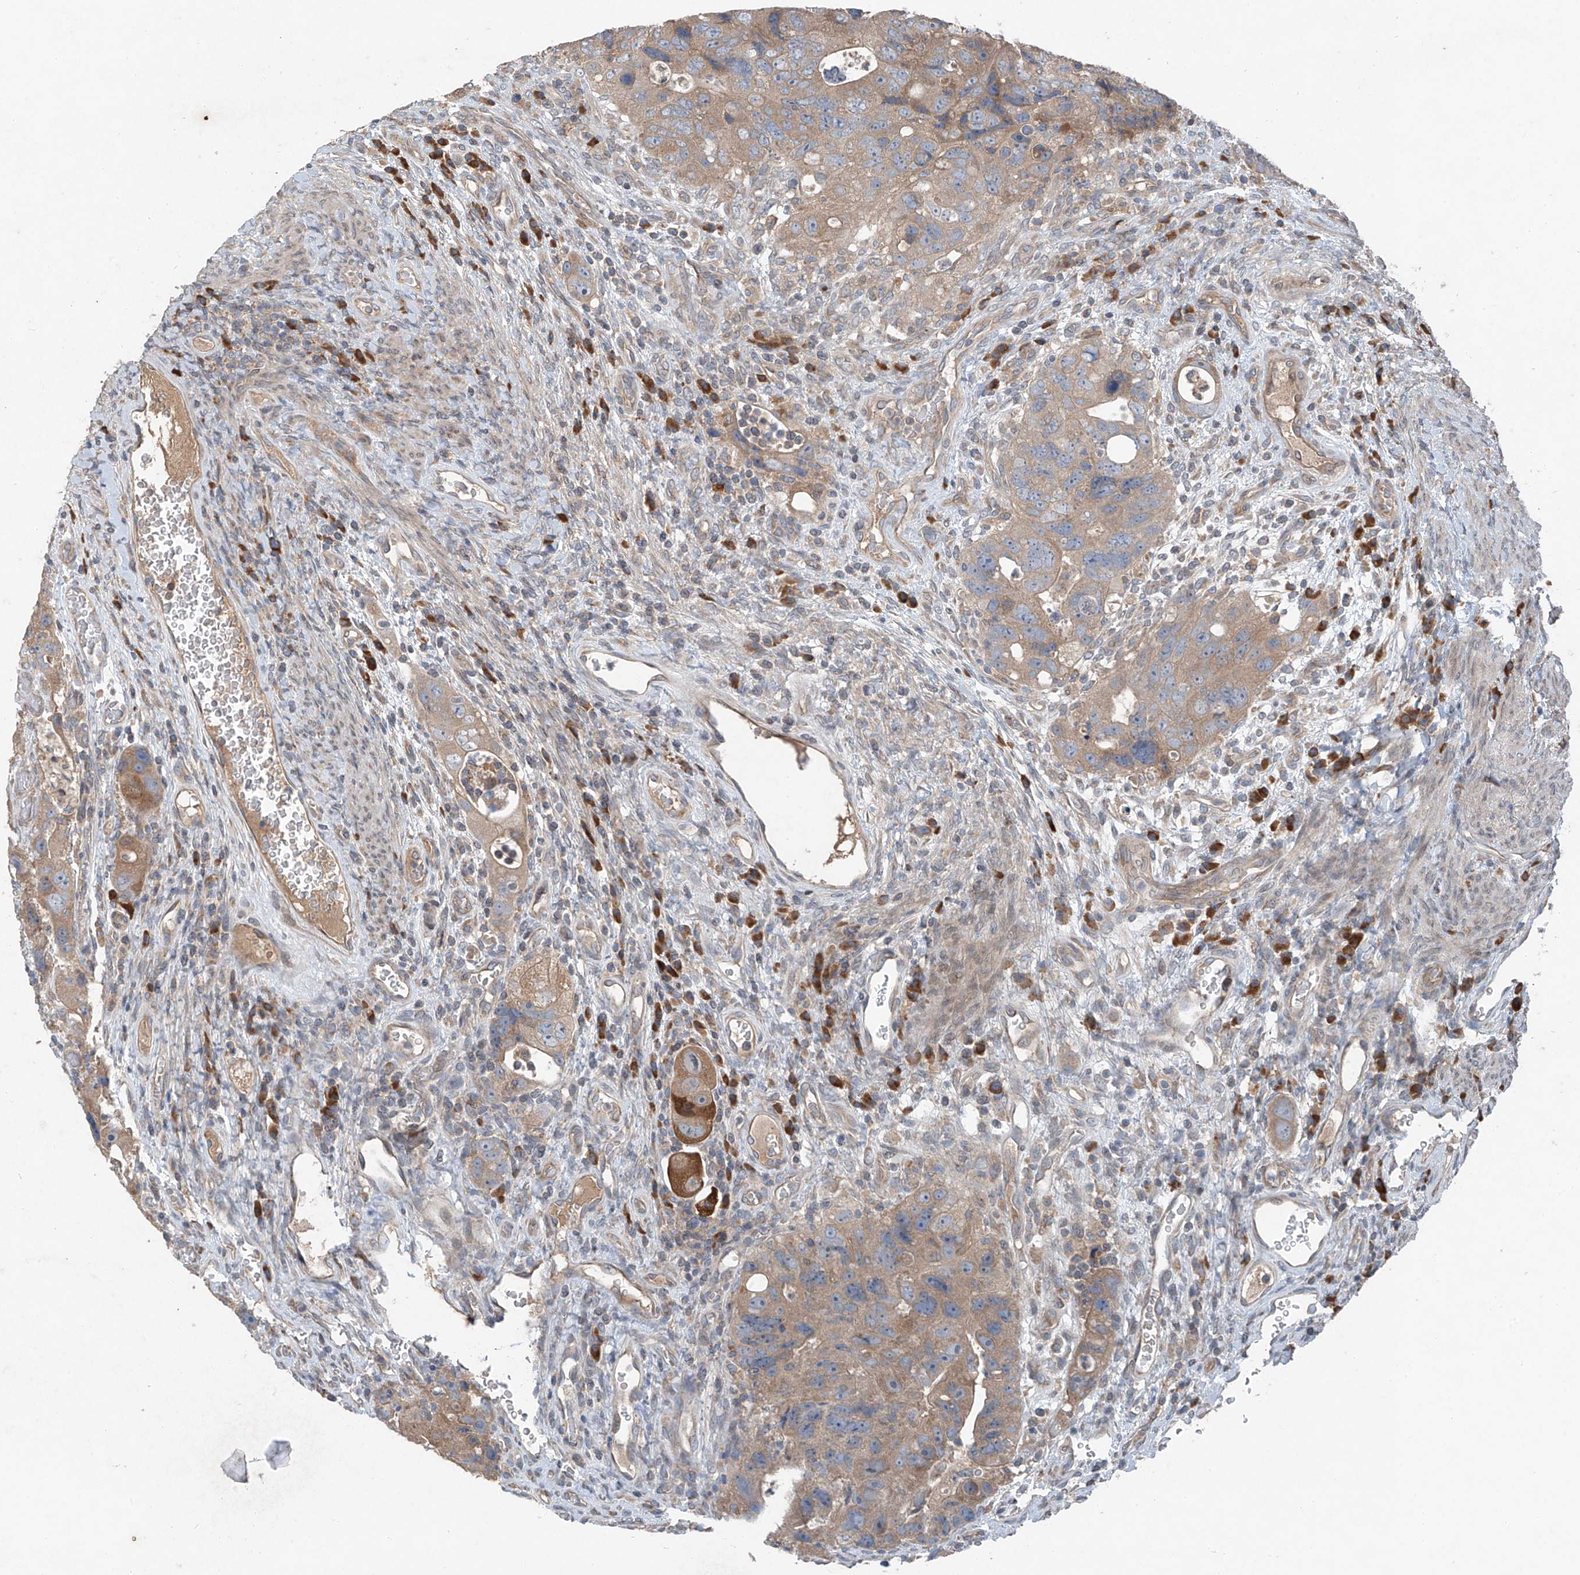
{"staining": {"intensity": "moderate", "quantity": "25%-75%", "location": "cytoplasmic/membranous"}, "tissue": "colorectal cancer", "cell_type": "Tumor cells", "image_type": "cancer", "snomed": [{"axis": "morphology", "description": "Adenocarcinoma, NOS"}, {"axis": "topography", "description": "Rectum"}], "caption": "IHC histopathology image of neoplastic tissue: human colorectal cancer (adenocarcinoma) stained using immunohistochemistry displays medium levels of moderate protein expression localized specifically in the cytoplasmic/membranous of tumor cells, appearing as a cytoplasmic/membranous brown color.", "gene": "FOXRED2", "patient": {"sex": "male", "age": 59}}